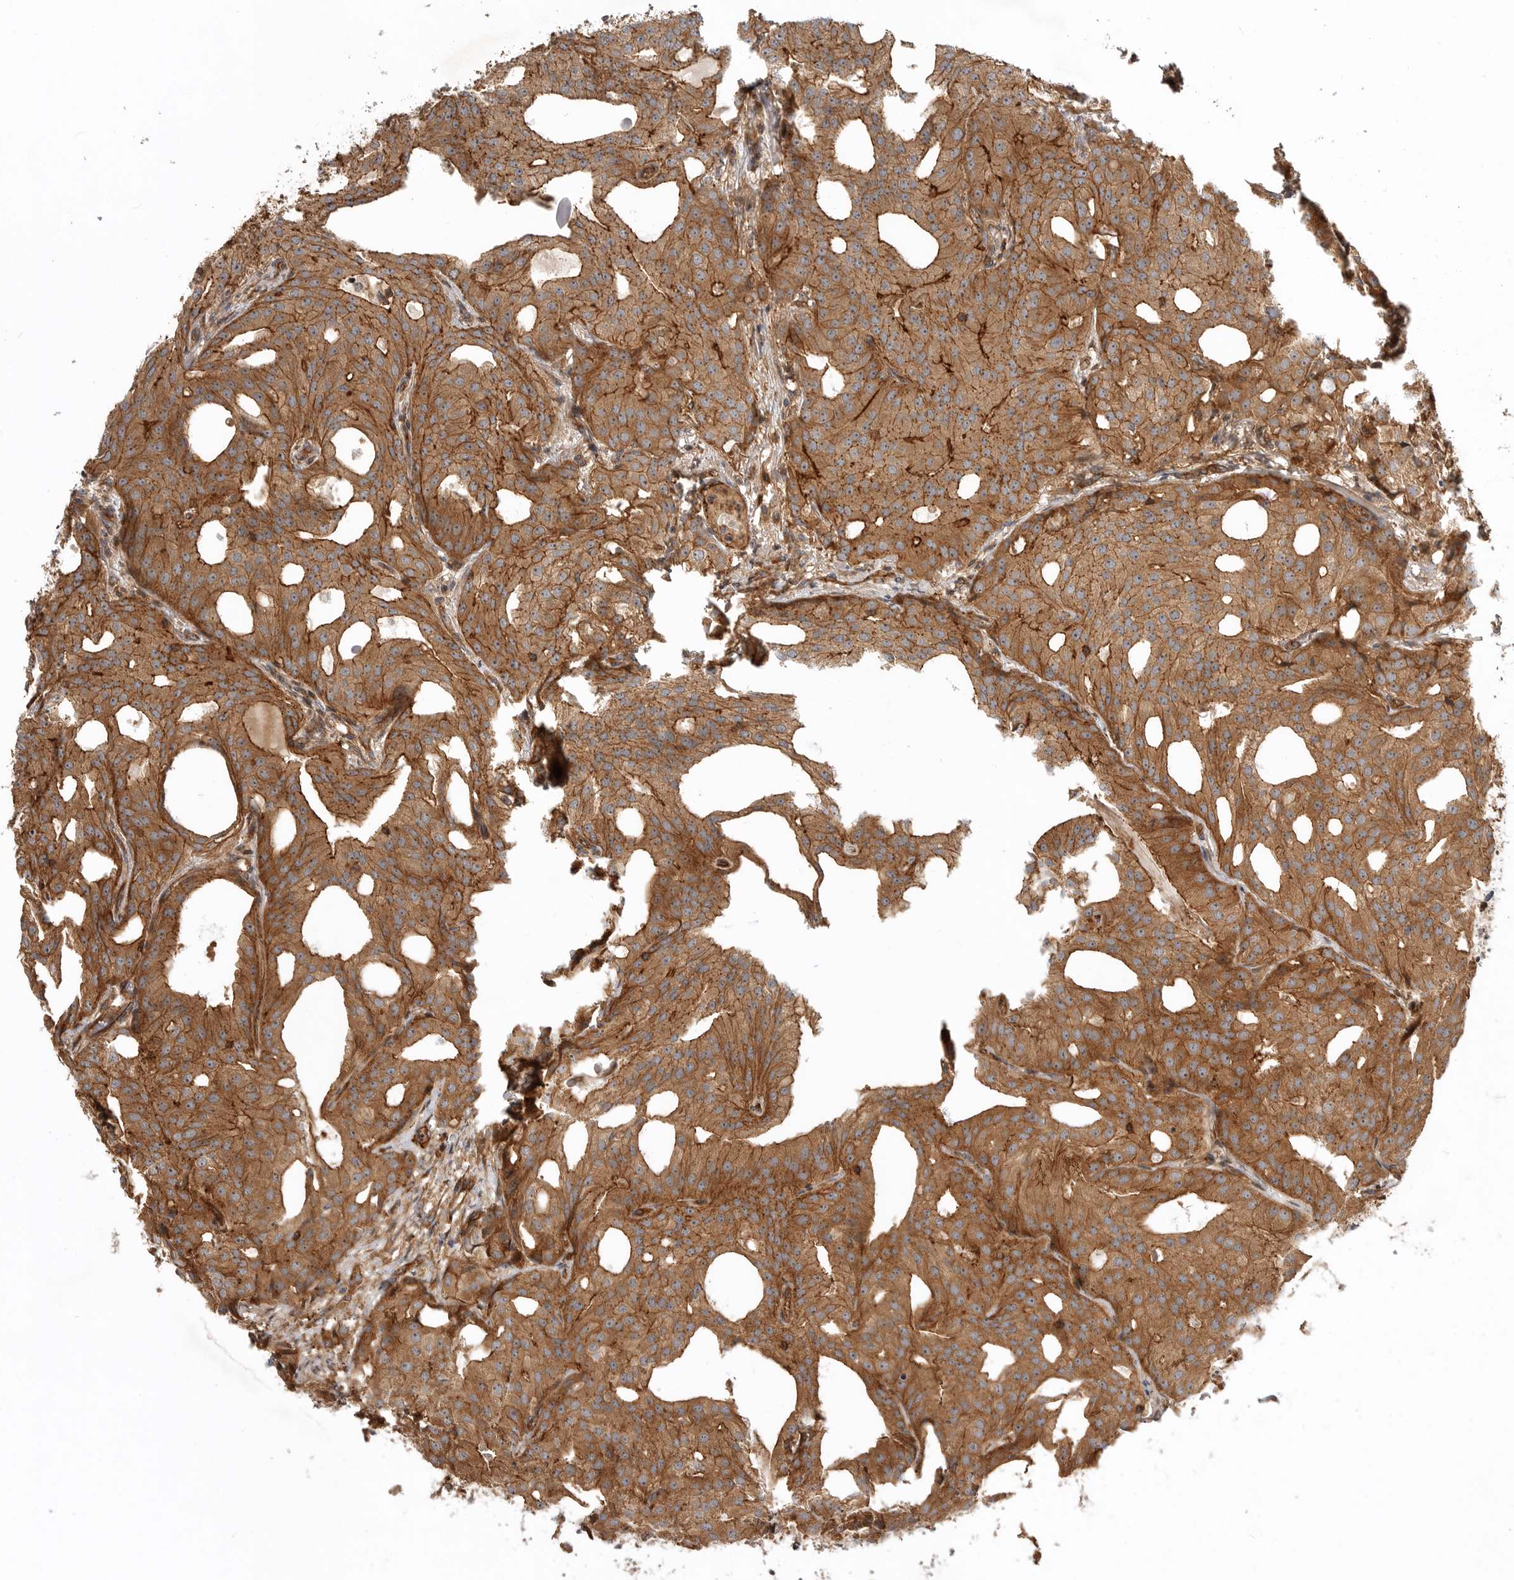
{"staining": {"intensity": "moderate", "quantity": ">75%", "location": "cytoplasmic/membranous"}, "tissue": "prostate cancer", "cell_type": "Tumor cells", "image_type": "cancer", "snomed": [{"axis": "morphology", "description": "Adenocarcinoma, Medium grade"}, {"axis": "topography", "description": "Prostate"}], "caption": "Immunohistochemistry (IHC) of human prostate adenocarcinoma (medium-grade) reveals medium levels of moderate cytoplasmic/membranous expression in approximately >75% of tumor cells. (brown staining indicates protein expression, while blue staining denotes nuclei).", "gene": "GPATCH2", "patient": {"sex": "male", "age": 88}}